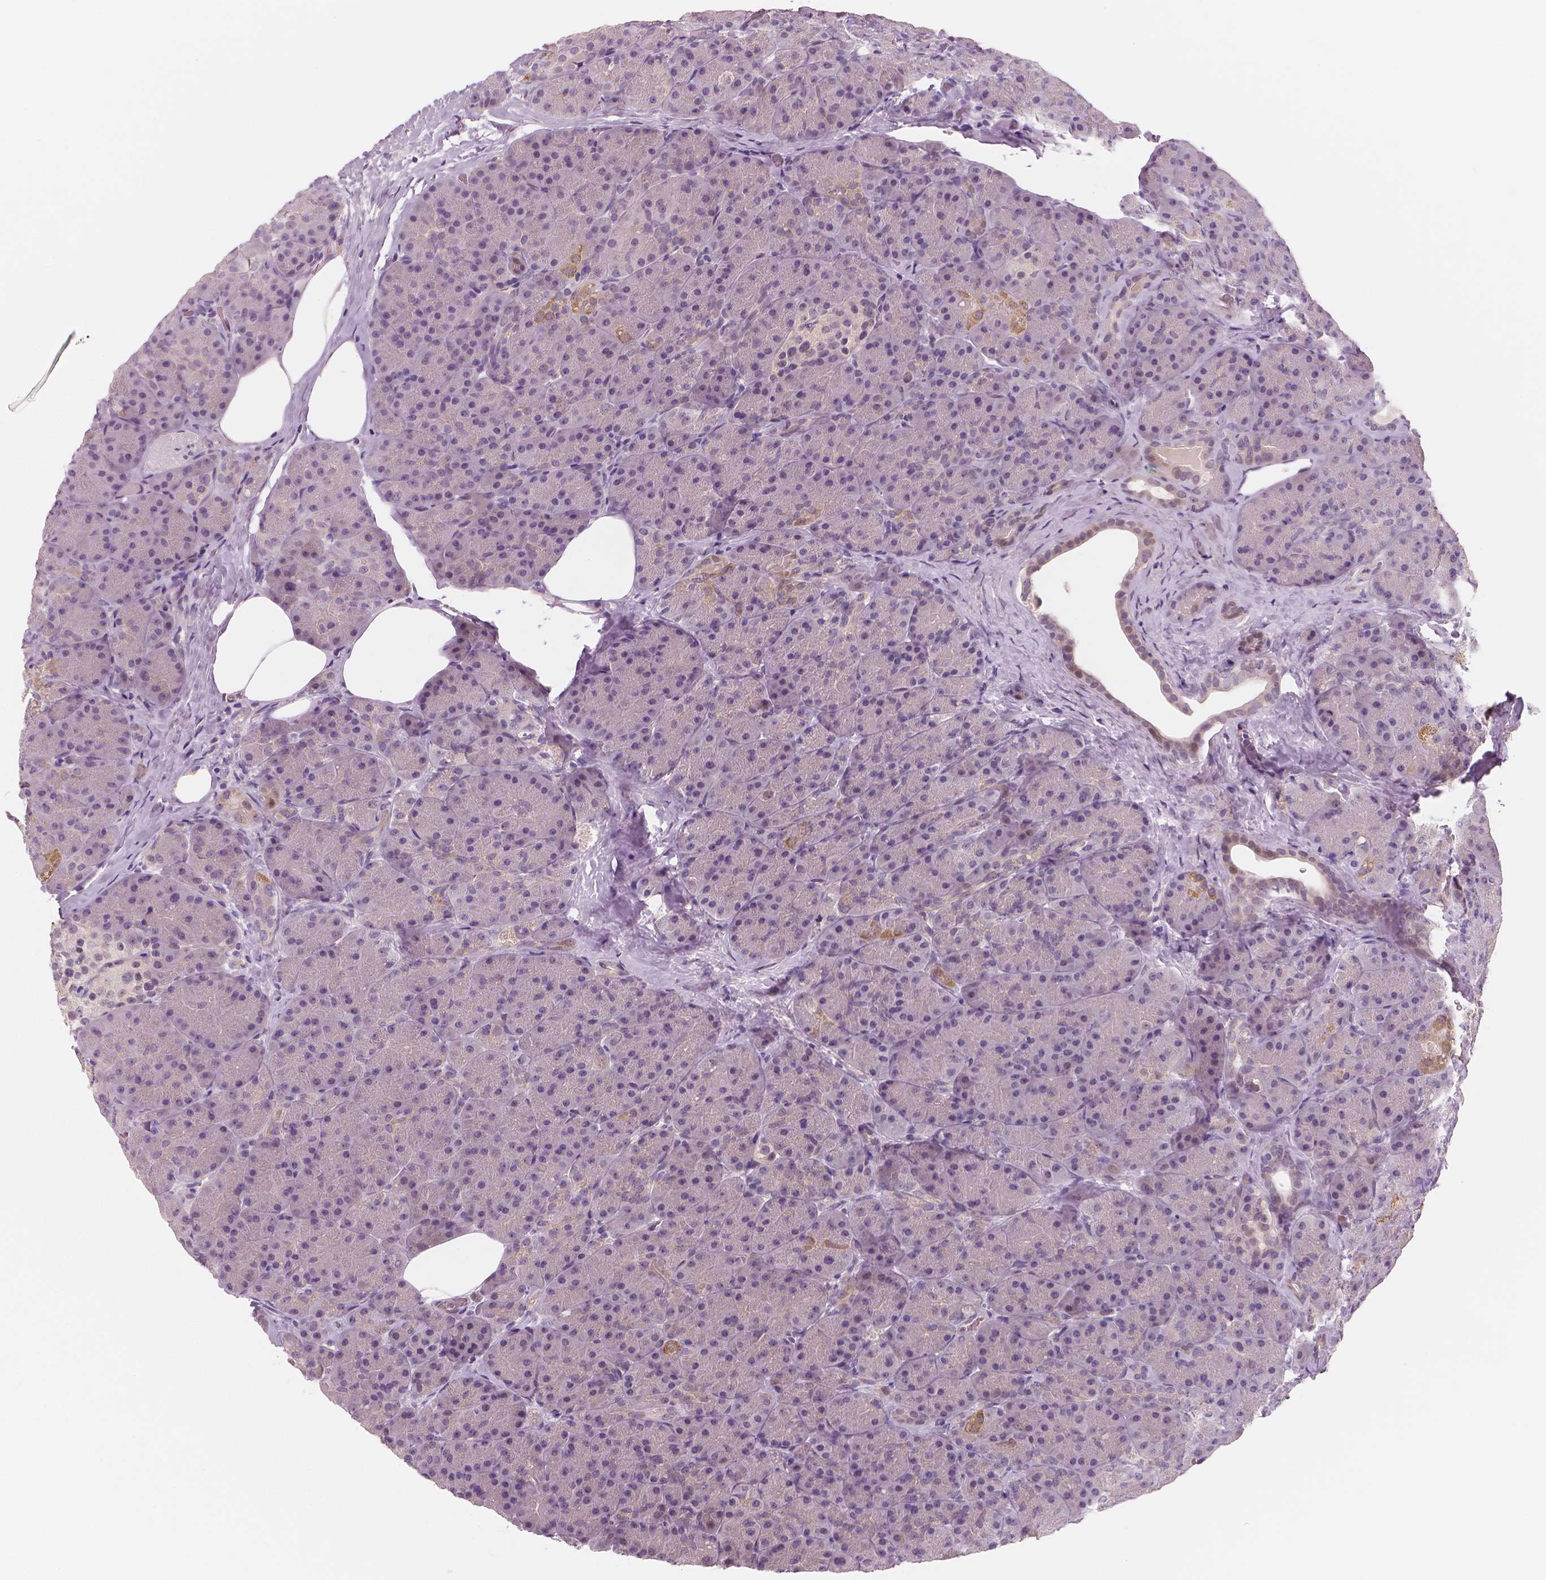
{"staining": {"intensity": "weak", "quantity": "<25%", "location": "cytoplasmic/membranous"}, "tissue": "pancreas", "cell_type": "Exocrine glandular cells", "image_type": "normal", "snomed": [{"axis": "morphology", "description": "Normal tissue, NOS"}, {"axis": "topography", "description": "Pancreas"}], "caption": "The histopathology image demonstrates no staining of exocrine glandular cells in normal pancreas. (DAB (3,3'-diaminobenzidine) immunohistochemistry (IHC) with hematoxylin counter stain).", "gene": "RNASE7", "patient": {"sex": "male", "age": 57}}